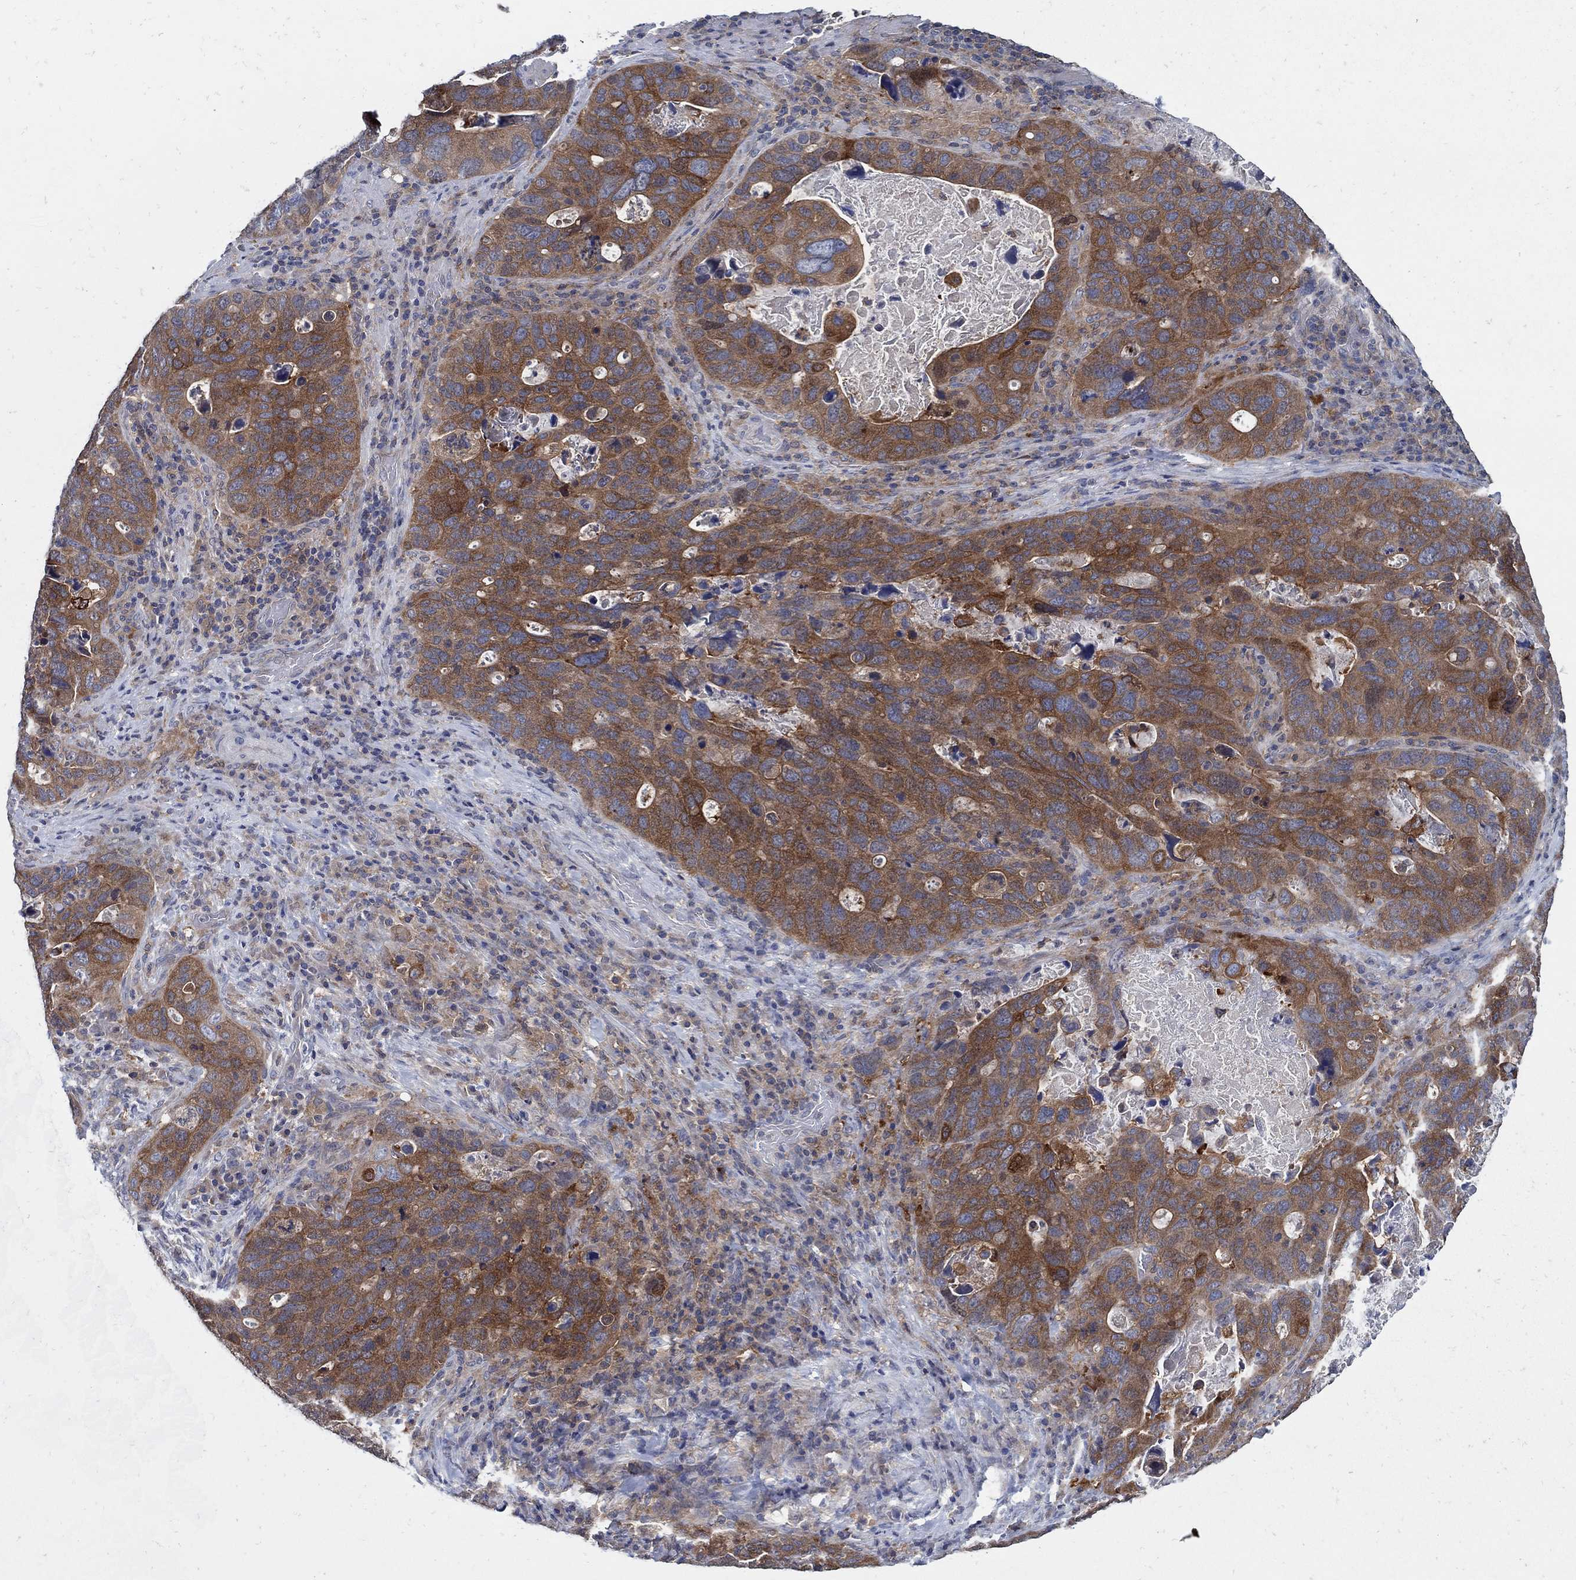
{"staining": {"intensity": "strong", "quantity": ">75%", "location": "cytoplasmic/membranous"}, "tissue": "stomach cancer", "cell_type": "Tumor cells", "image_type": "cancer", "snomed": [{"axis": "morphology", "description": "Adenocarcinoma, NOS"}, {"axis": "topography", "description": "Stomach"}], "caption": "IHC image of neoplastic tissue: stomach adenocarcinoma stained using immunohistochemistry exhibits high levels of strong protein expression localized specifically in the cytoplasmic/membranous of tumor cells, appearing as a cytoplasmic/membranous brown color.", "gene": "MTHFR", "patient": {"sex": "male", "age": 54}}